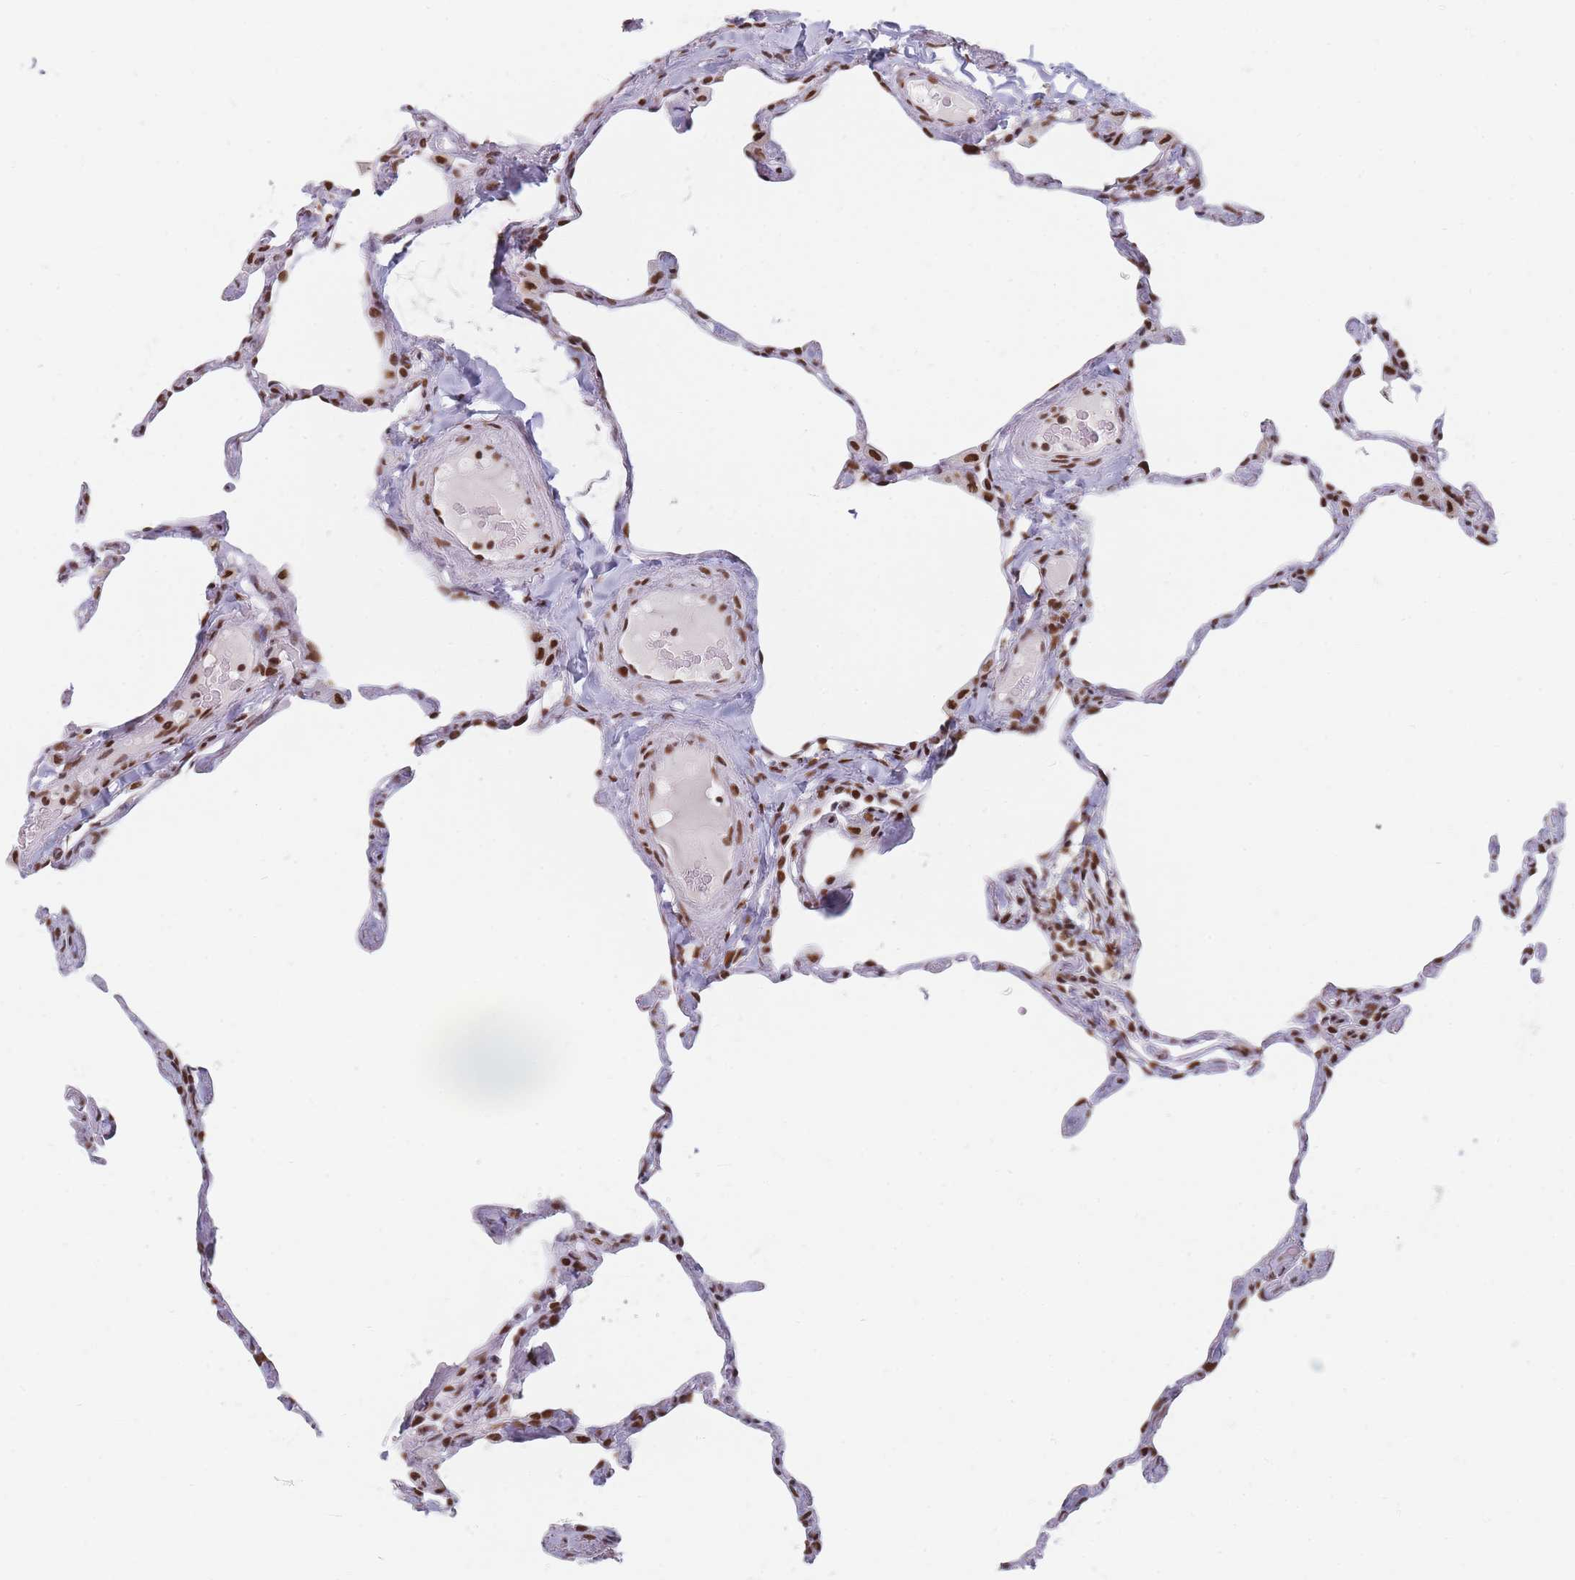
{"staining": {"intensity": "strong", "quantity": "25%-75%", "location": "nuclear"}, "tissue": "lung", "cell_type": "Alveolar cells", "image_type": "normal", "snomed": [{"axis": "morphology", "description": "Normal tissue, NOS"}, {"axis": "topography", "description": "Lung"}], "caption": "This image displays normal lung stained with immunohistochemistry to label a protein in brown. The nuclear of alveolar cells show strong positivity for the protein. Nuclei are counter-stained blue.", "gene": "SAFB2", "patient": {"sex": "male", "age": 65}}